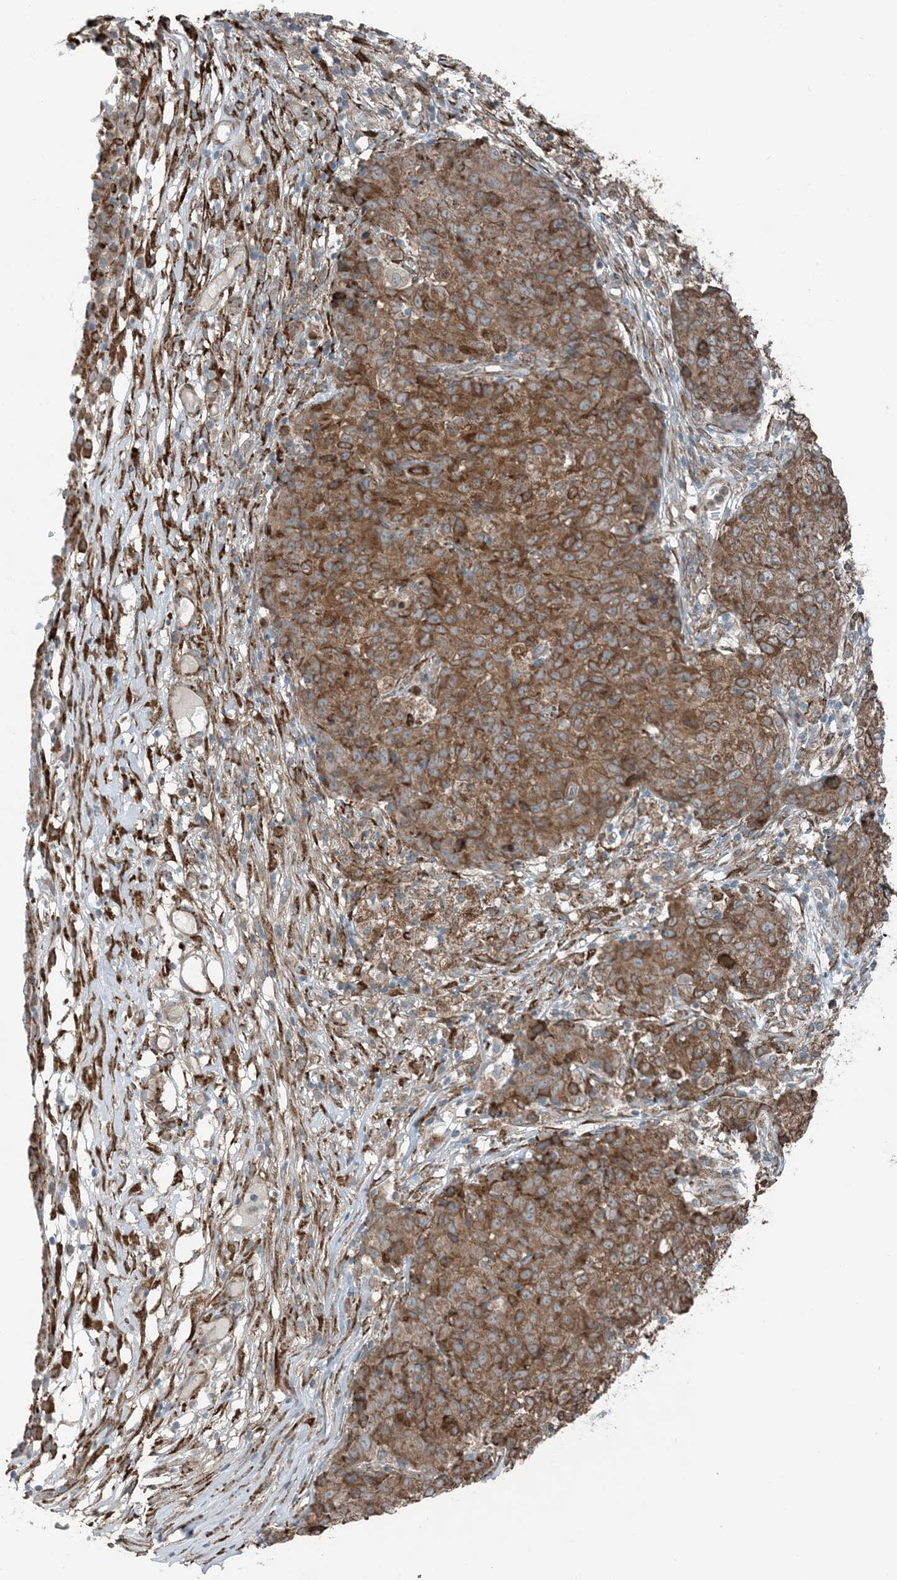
{"staining": {"intensity": "moderate", "quantity": ">75%", "location": "cytoplasmic/membranous"}, "tissue": "ovarian cancer", "cell_type": "Tumor cells", "image_type": "cancer", "snomed": [{"axis": "morphology", "description": "Carcinoma, endometroid"}, {"axis": "topography", "description": "Ovary"}], "caption": "The immunohistochemical stain highlights moderate cytoplasmic/membranous positivity in tumor cells of ovarian endometroid carcinoma tissue.", "gene": "CERKL", "patient": {"sex": "female", "age": 42}}